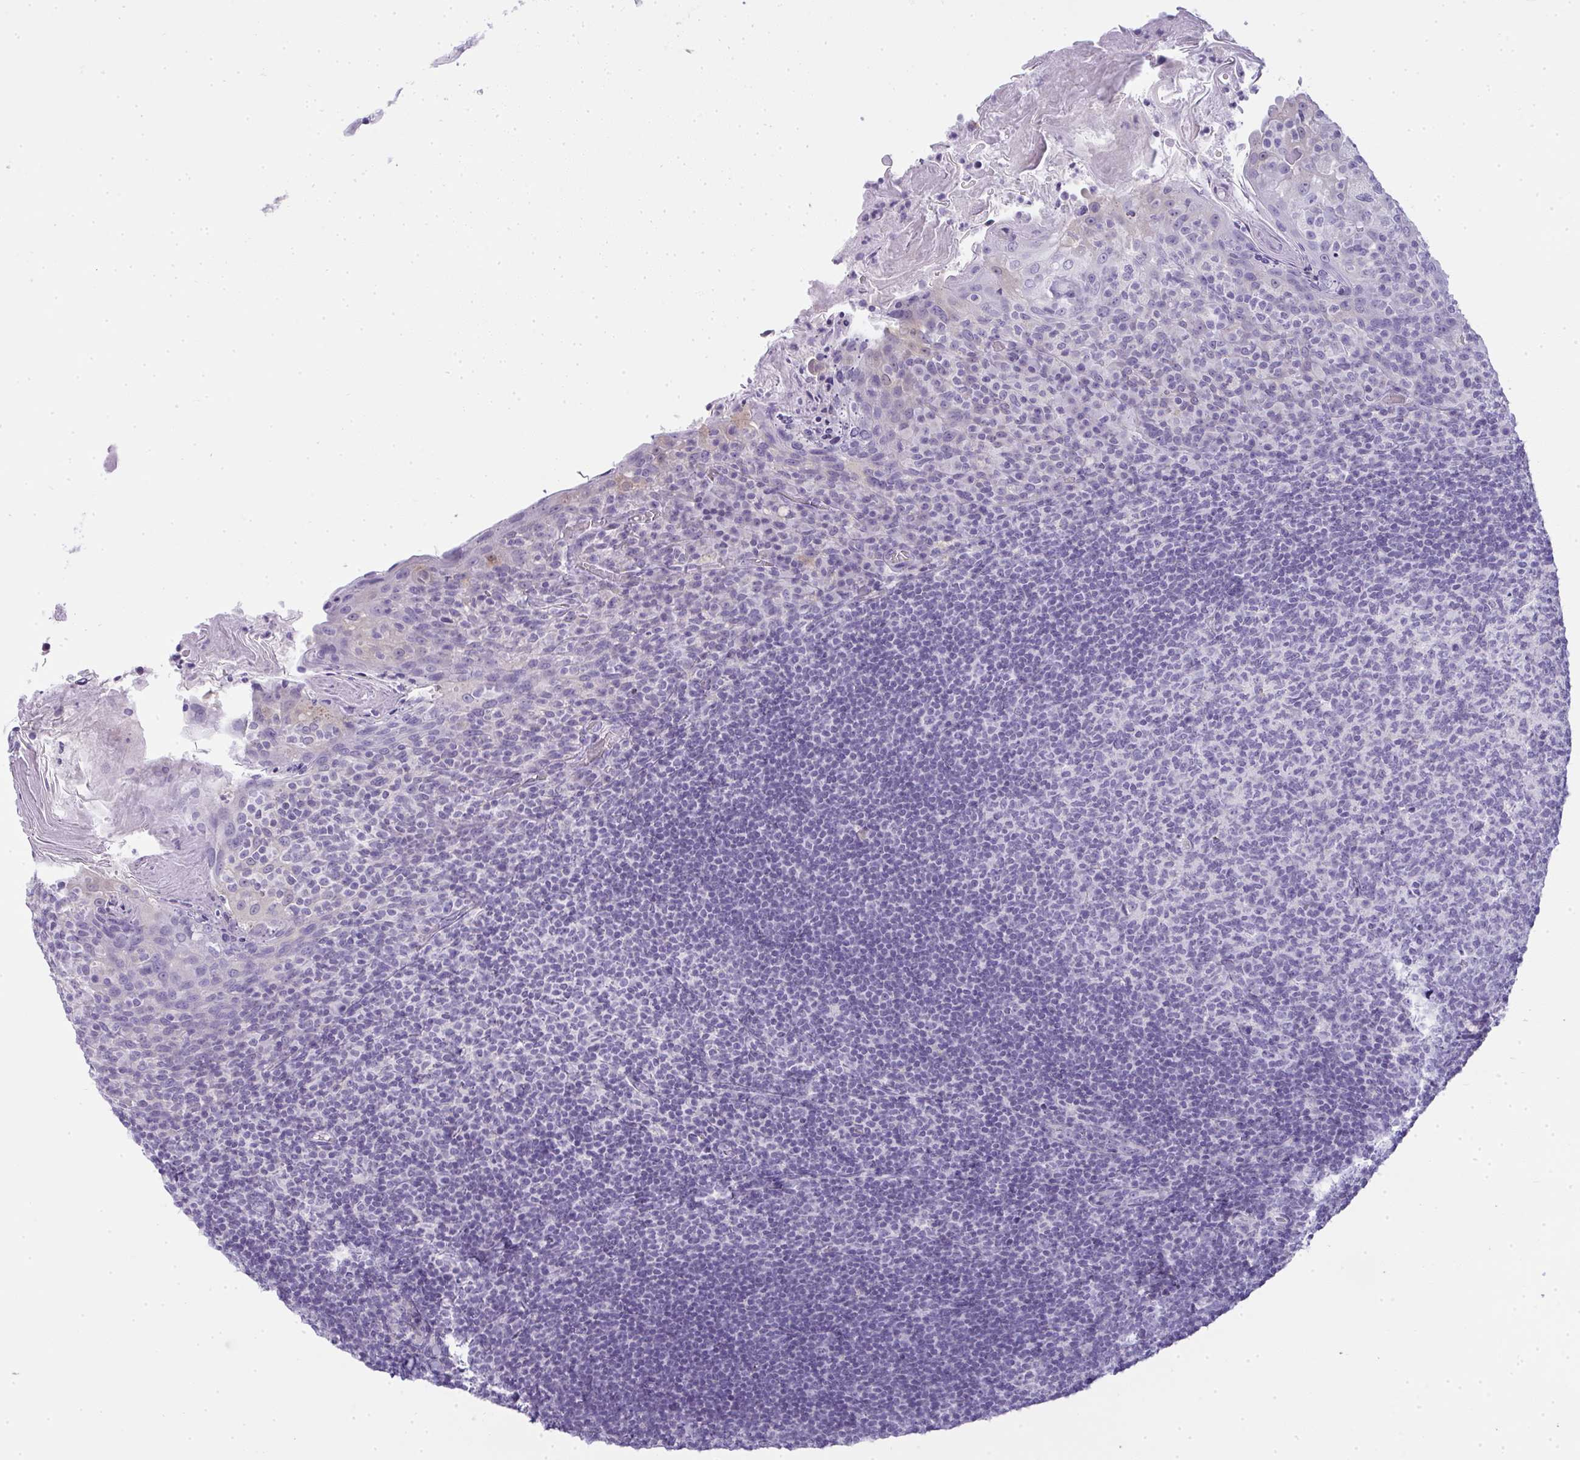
{"staining": {"intensity": "negative", "quantity": "none", "location": "none"}, "tissue": "tonsil", "cell_type": "Germinal center cells", "image_type": "normal", "snomed": [{"axis": "morphology", "description": "Normal tissue, NOS"}, {"axis": "topography", "description": "Tonsil"}], "caption": "Immunohistochemical staining of normal human tonsil demonstrates no significant staining in germinal center cells.", "gene": "GSDMB", "patient": {"sex": "female", "age": 10}}